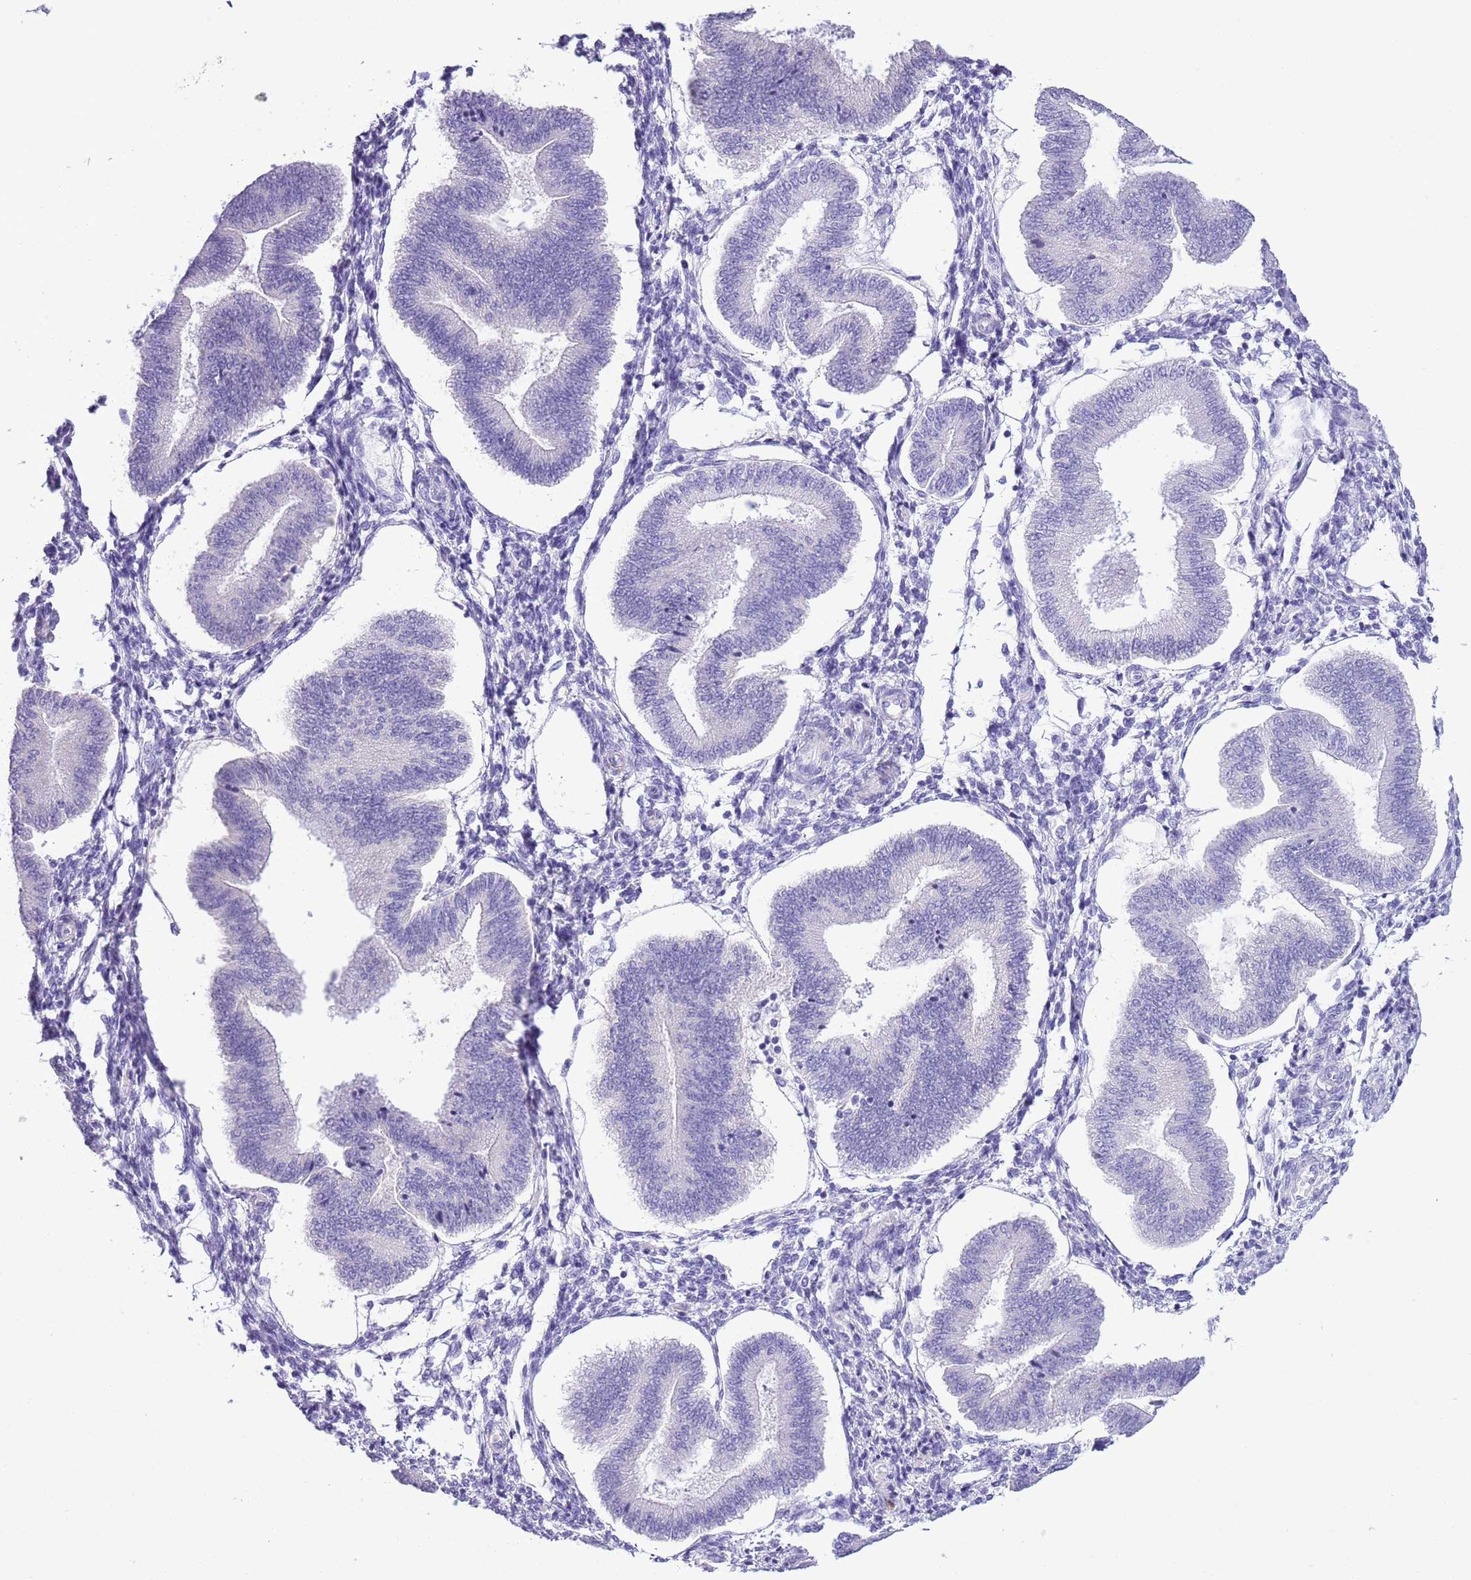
{"staining": {"intensity": "negative", "quantity": "none", "location": "none"}, "tissue": "endometrium", "cell_type": "Cells in endometrial stroma", "image_type": "normal", "snomed": [{"axis": "morphology", "description": "Normal tissue, NOS"}, {"axis": "topography", "description": "Endometrium"}], "caption": "DAB (3,3'-diaminobenzidine) immunohistochemical staining of unremarkable human endometrium demonstrates no significant expression in cells in endometrial stroma.", "gene": "OR6M1", "patient": {"sex": "female", "age": 39}}